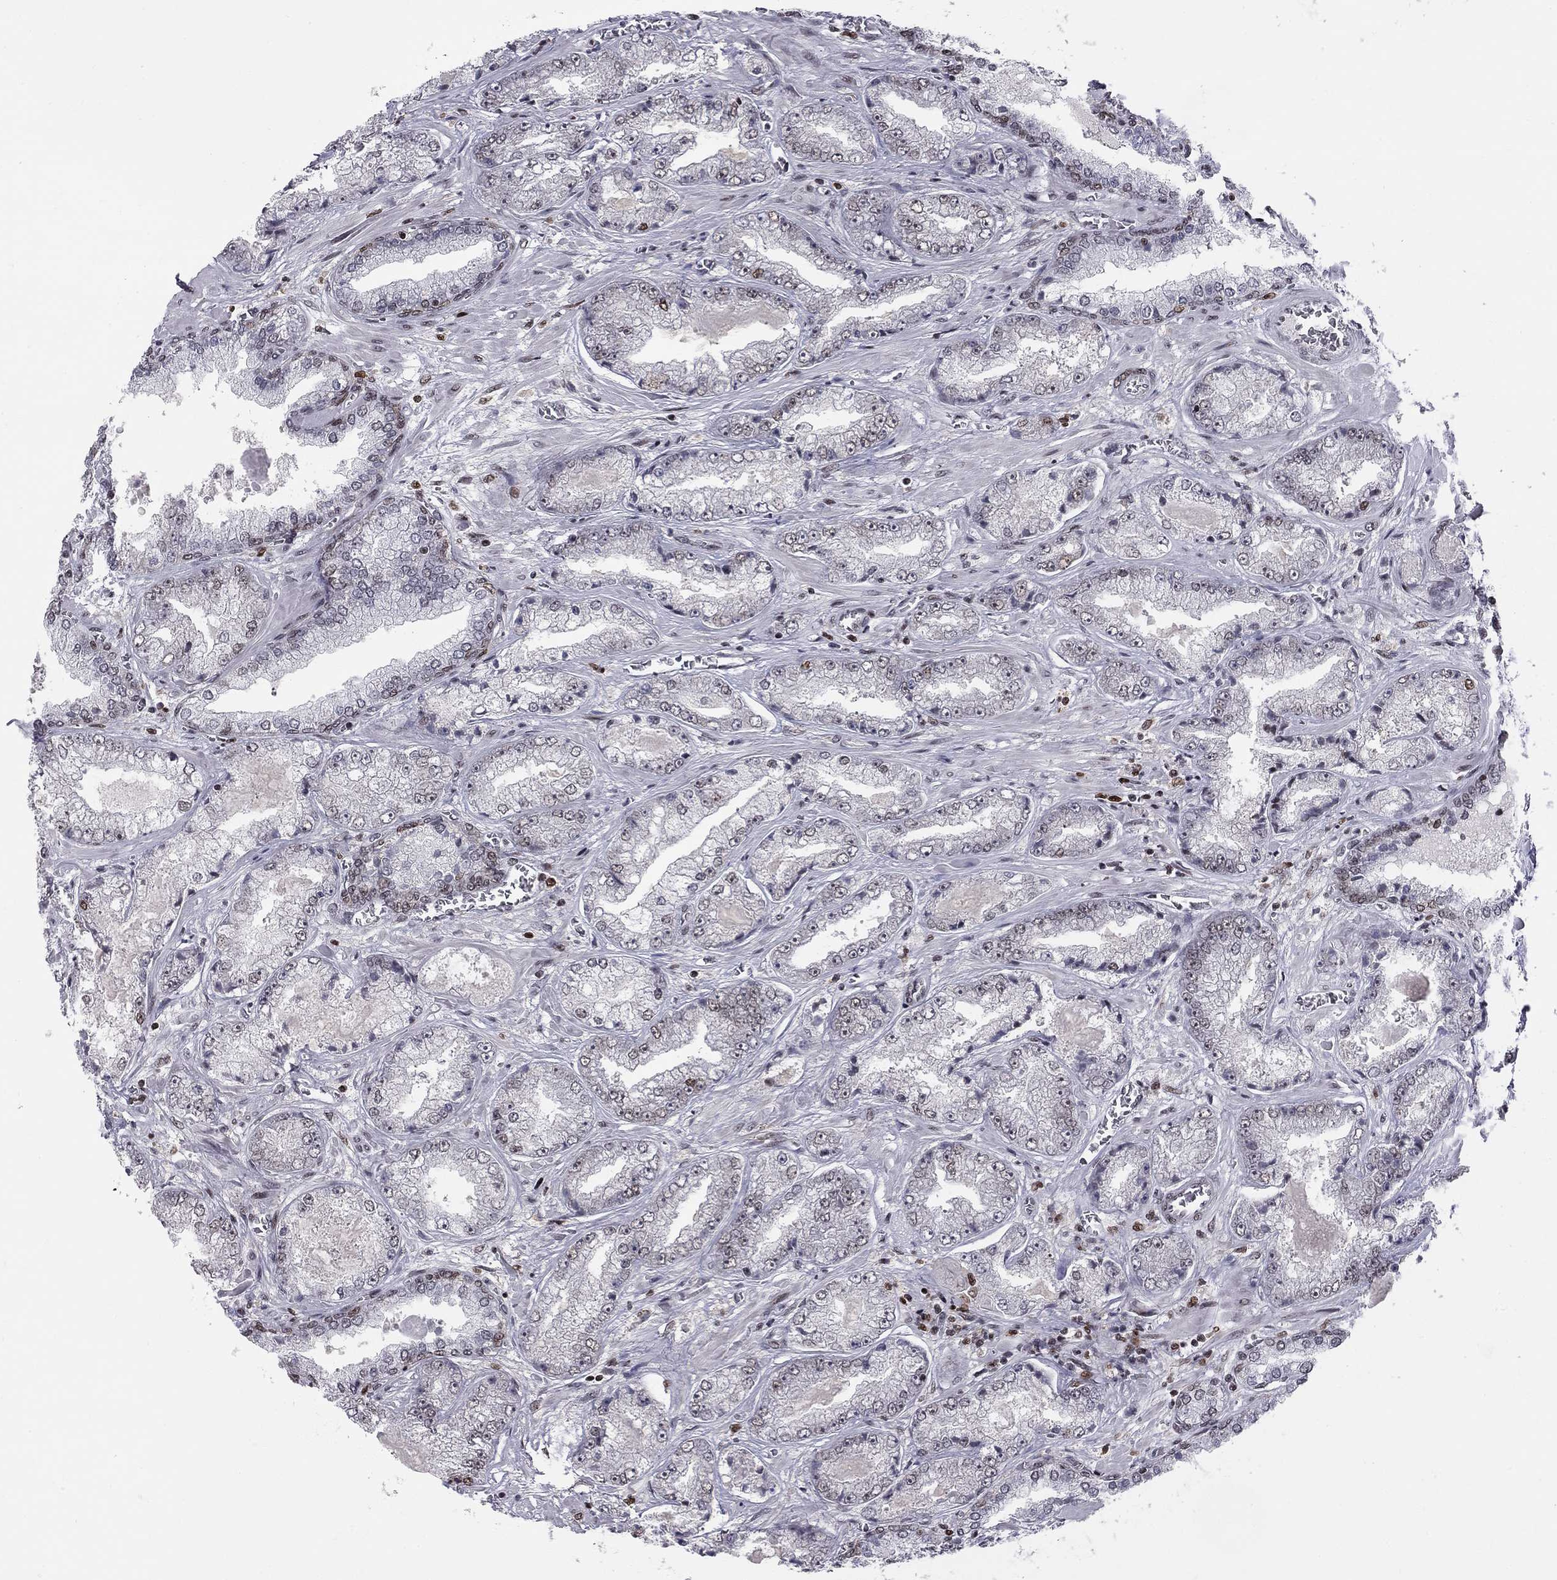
{"staining": {"intensity": "negative", "quantity": "none", "location": "none"}, "tissue": "prostate cancer", "cell_type": "Tumor cells", "image_type": "cancer", "snomed": [{"axis": "morphology", "description": "Adenocarcinoma, Low grade"}, {"axis": "topography", "description": "Prostate"}], "caption": "Human prostate cancer (low-grade adenocarcinoma) stained for a protein using IHC exhibits no expression in tumor cells.", "gene": "RNASEH2C", "patient": {"sex": "male", "age": 57}}